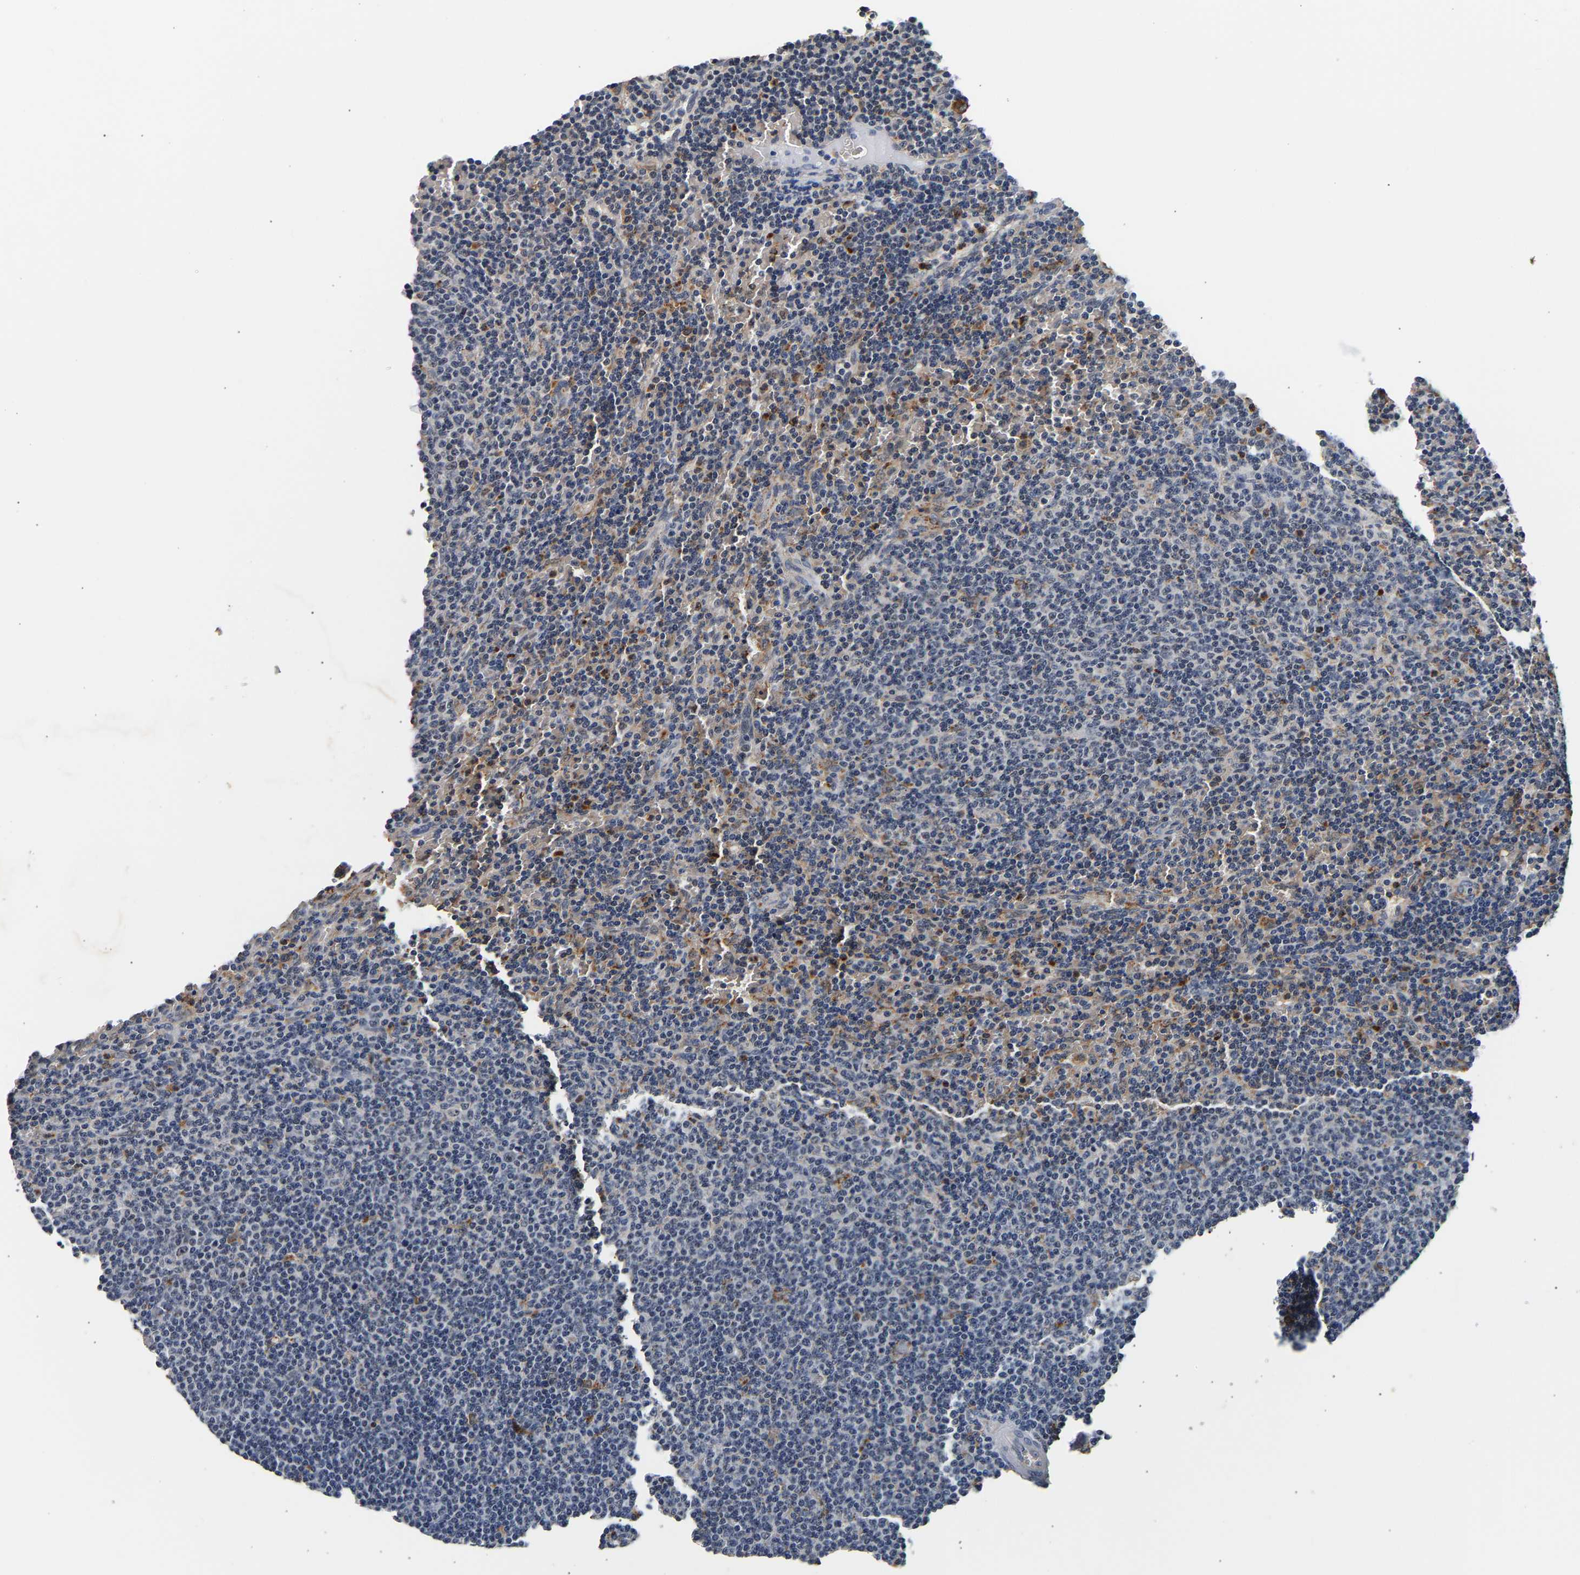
{"staining": {"intensity": "negative", "quantity": "none", "location": "none"}, "tissue": "lymphoma", "cell_type": "Tumor cells", "image_type": "cancer", "snomed": [{"axis": "morphology", "description": "Malignant lymphoma, non-Hodgkin's type, Low grade"}, {"axis": "topography", "description": "Spleen"}], "caption": "IHC of human lymphoma reveals no staining in tumor cells.", "gene": "SMU1", "patient": {"sex": "female", "age": 50}}